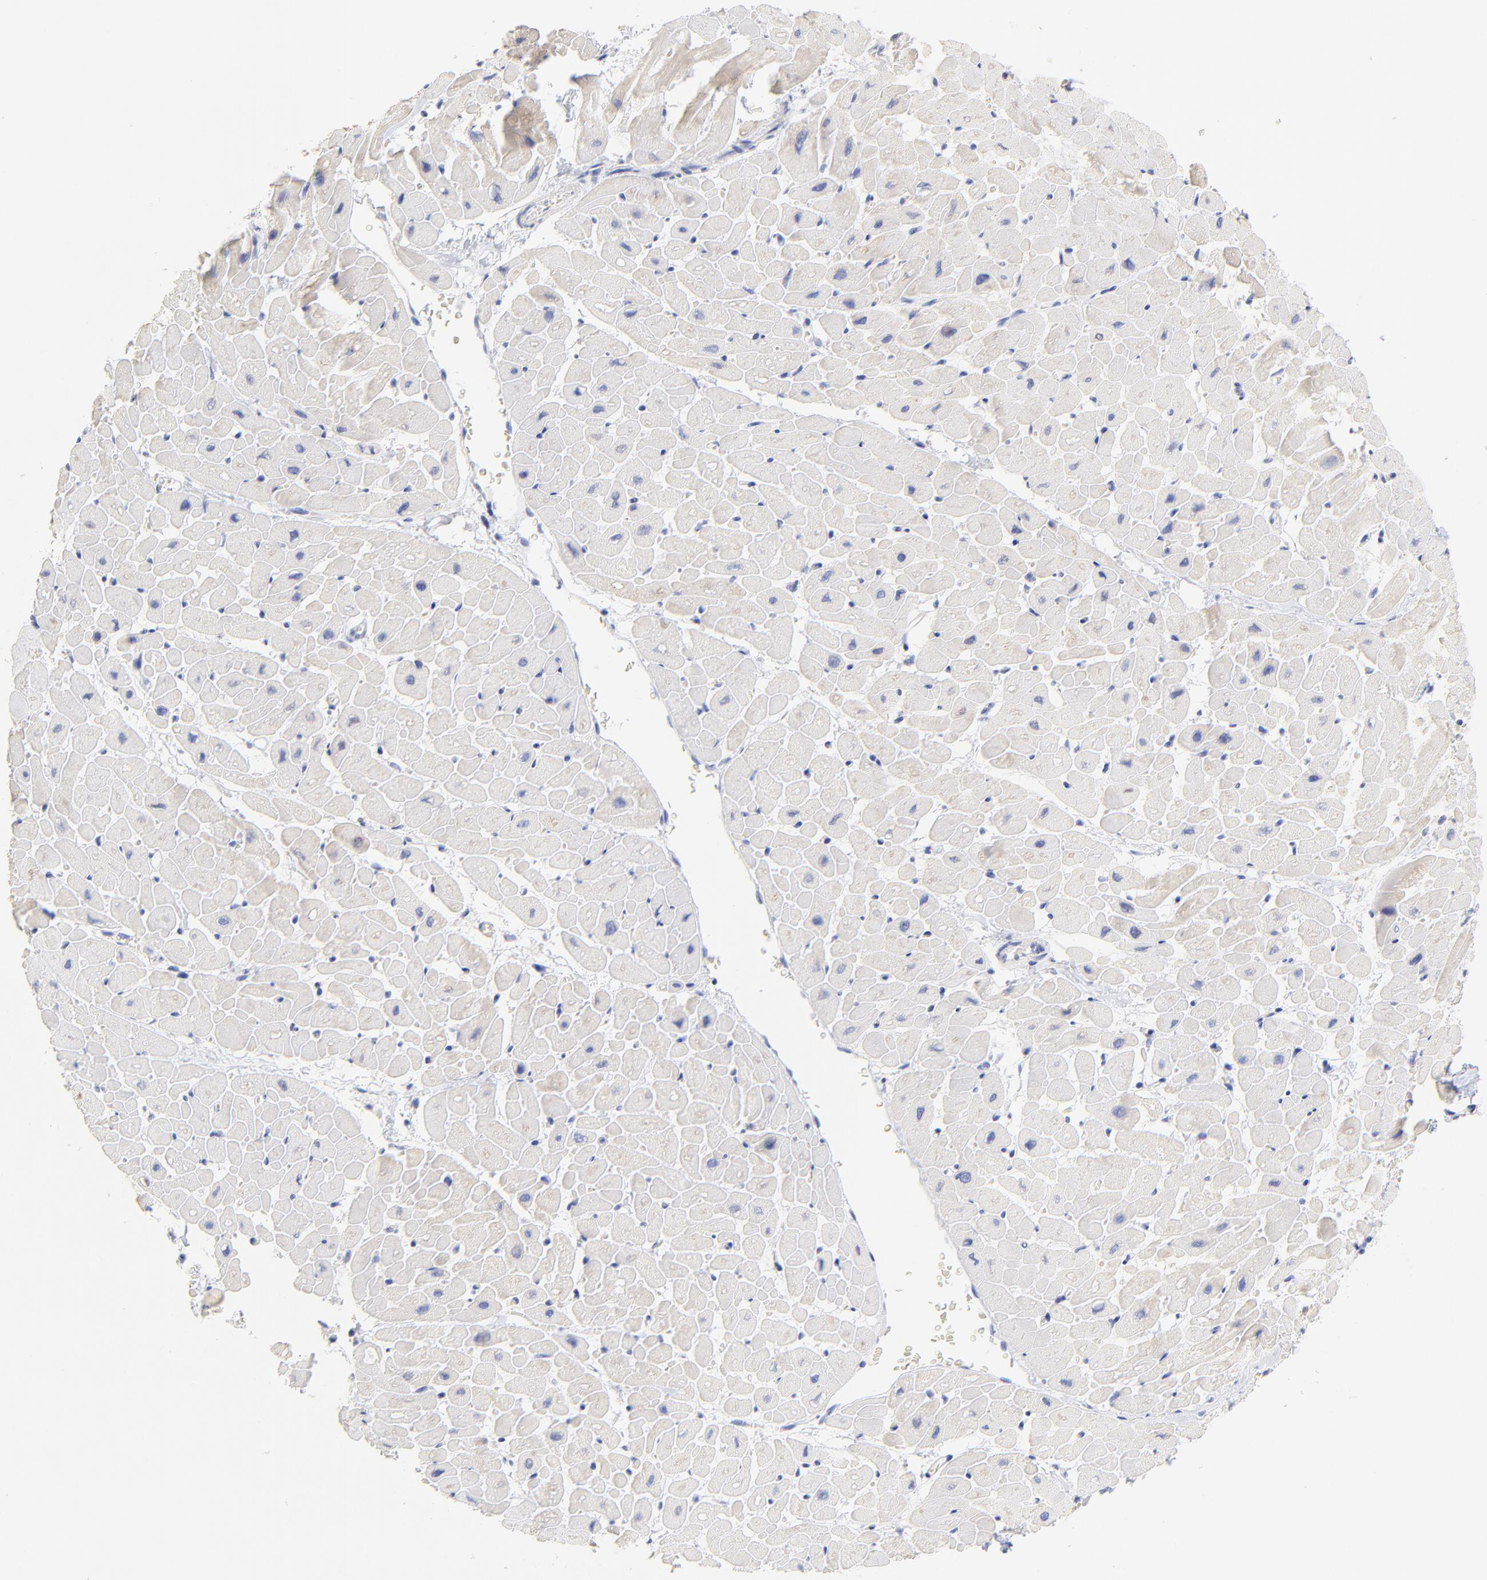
{"staining": {"intensity": "moderate", "quantity": ">75%", "location": "cytoplasmic/membranous"}, "tissue": "heart muscle", "cell_type": "Cardiomyocytes", "image_type": "normal", "snomed": [{"axis": "morphology", "description": "Normal tissue, NOS"}, {"axis": "topography", "description": "Heart"}], "caption": "Brown immunohistochemical staining in unremarkable heart muscle exhibits moderate cytoplasmic/membranous expression in approximately >75% of cardiomyocytes.", "gene": "CFAP57", "patient": {"sex": "male", "age": 45}}